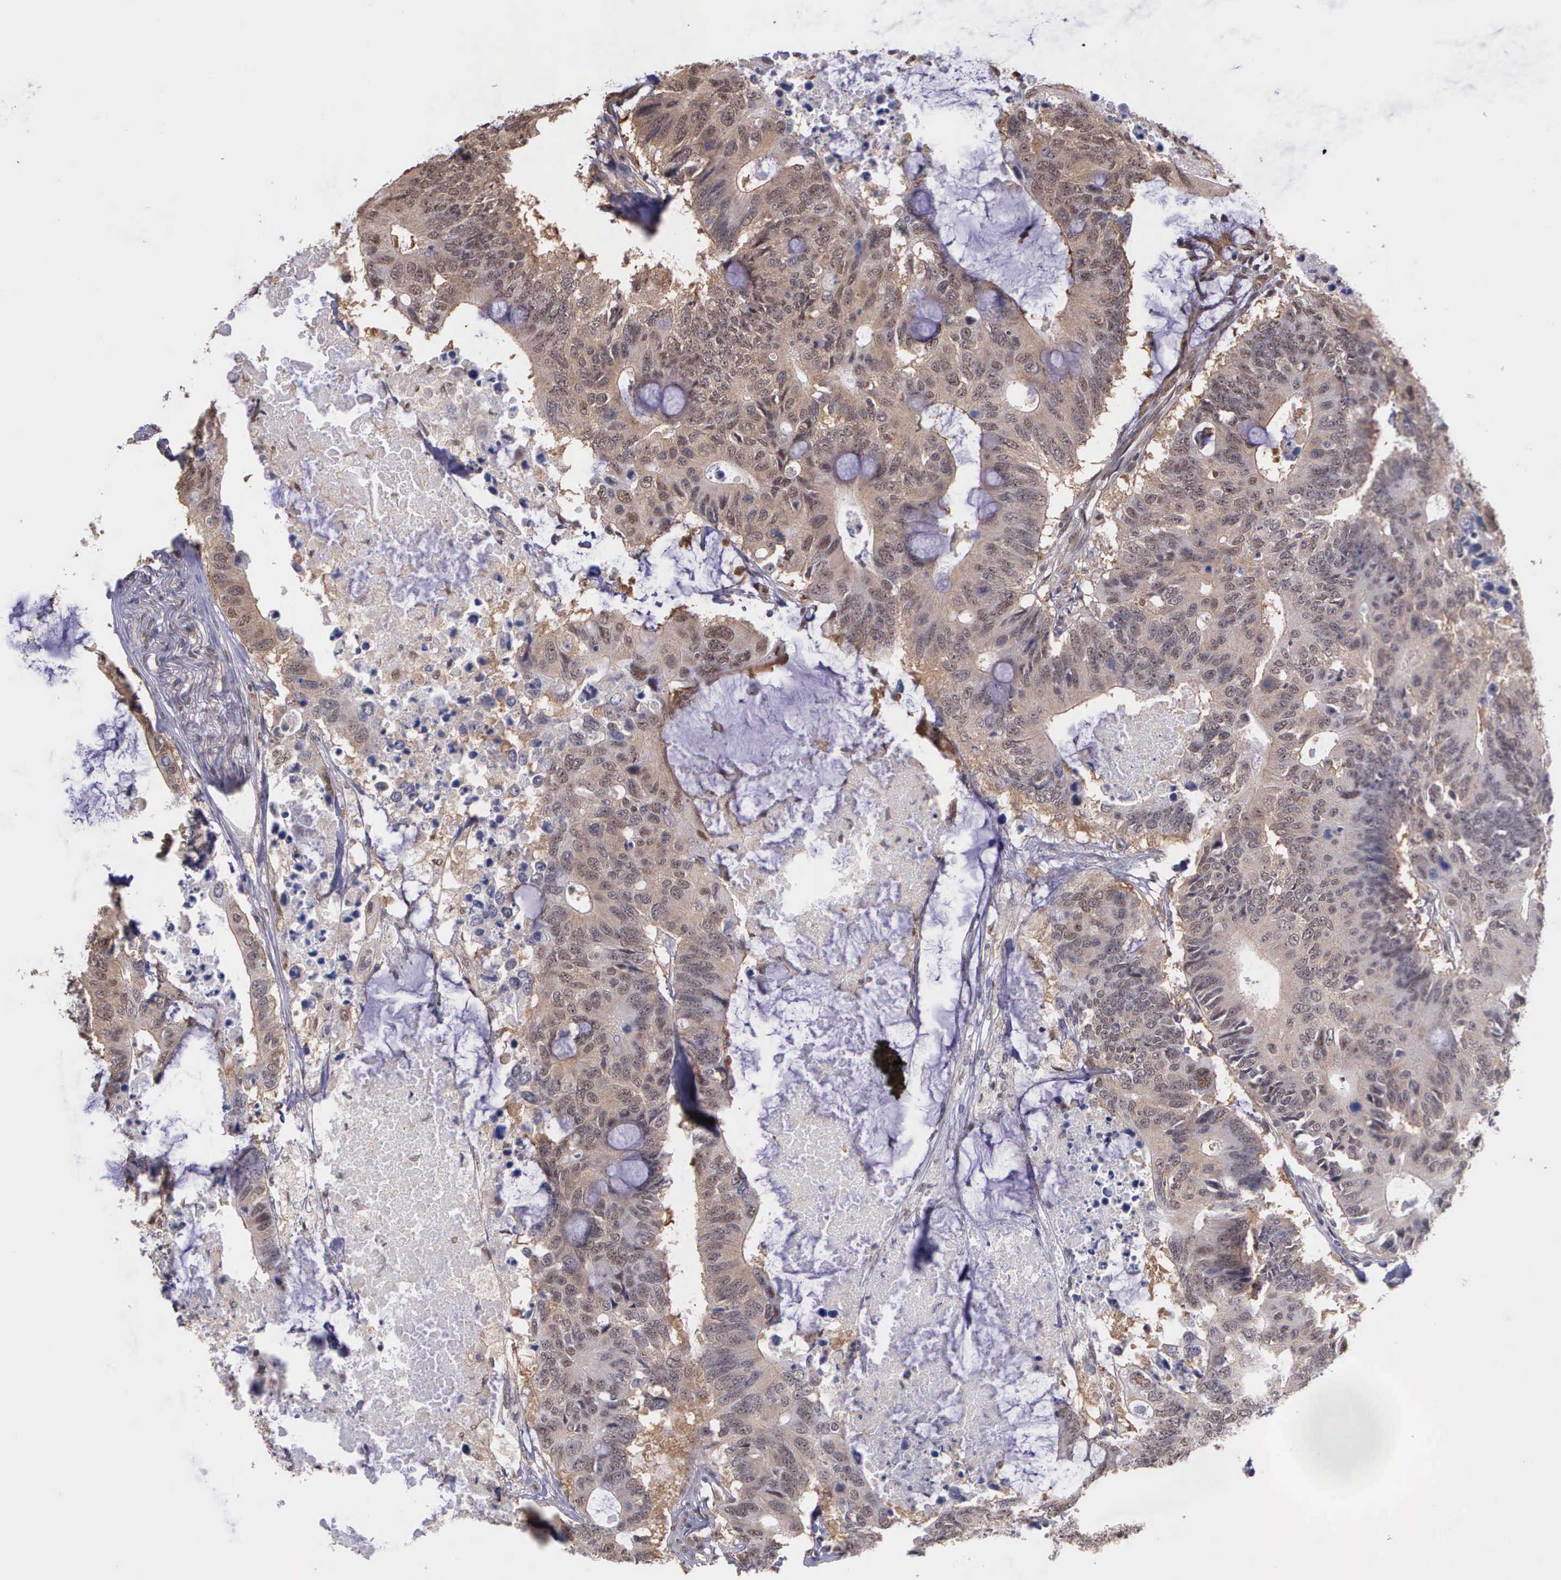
{"staining": {"intensity": "moderate", "quantity": ">75%", "location": "cytoplasmic/membranous"}, "tissue": "colorectal cancer", "cell_type": "Tumor cells", "image_type": "cancer", "snomed": [{"axis": "morphology", "description": "Adenocarcinoma, NOS"}, {"axis": "topography", "description": "Colon"}], "caption": "Human colorectal adenocarcinoma stained for a protein (brown) displays moderate cytoplasmic/membranous positive expression in about >75% of tumor cells.", "gene": "PSMC1", "patient": {"sex": "male", "age": 71}}